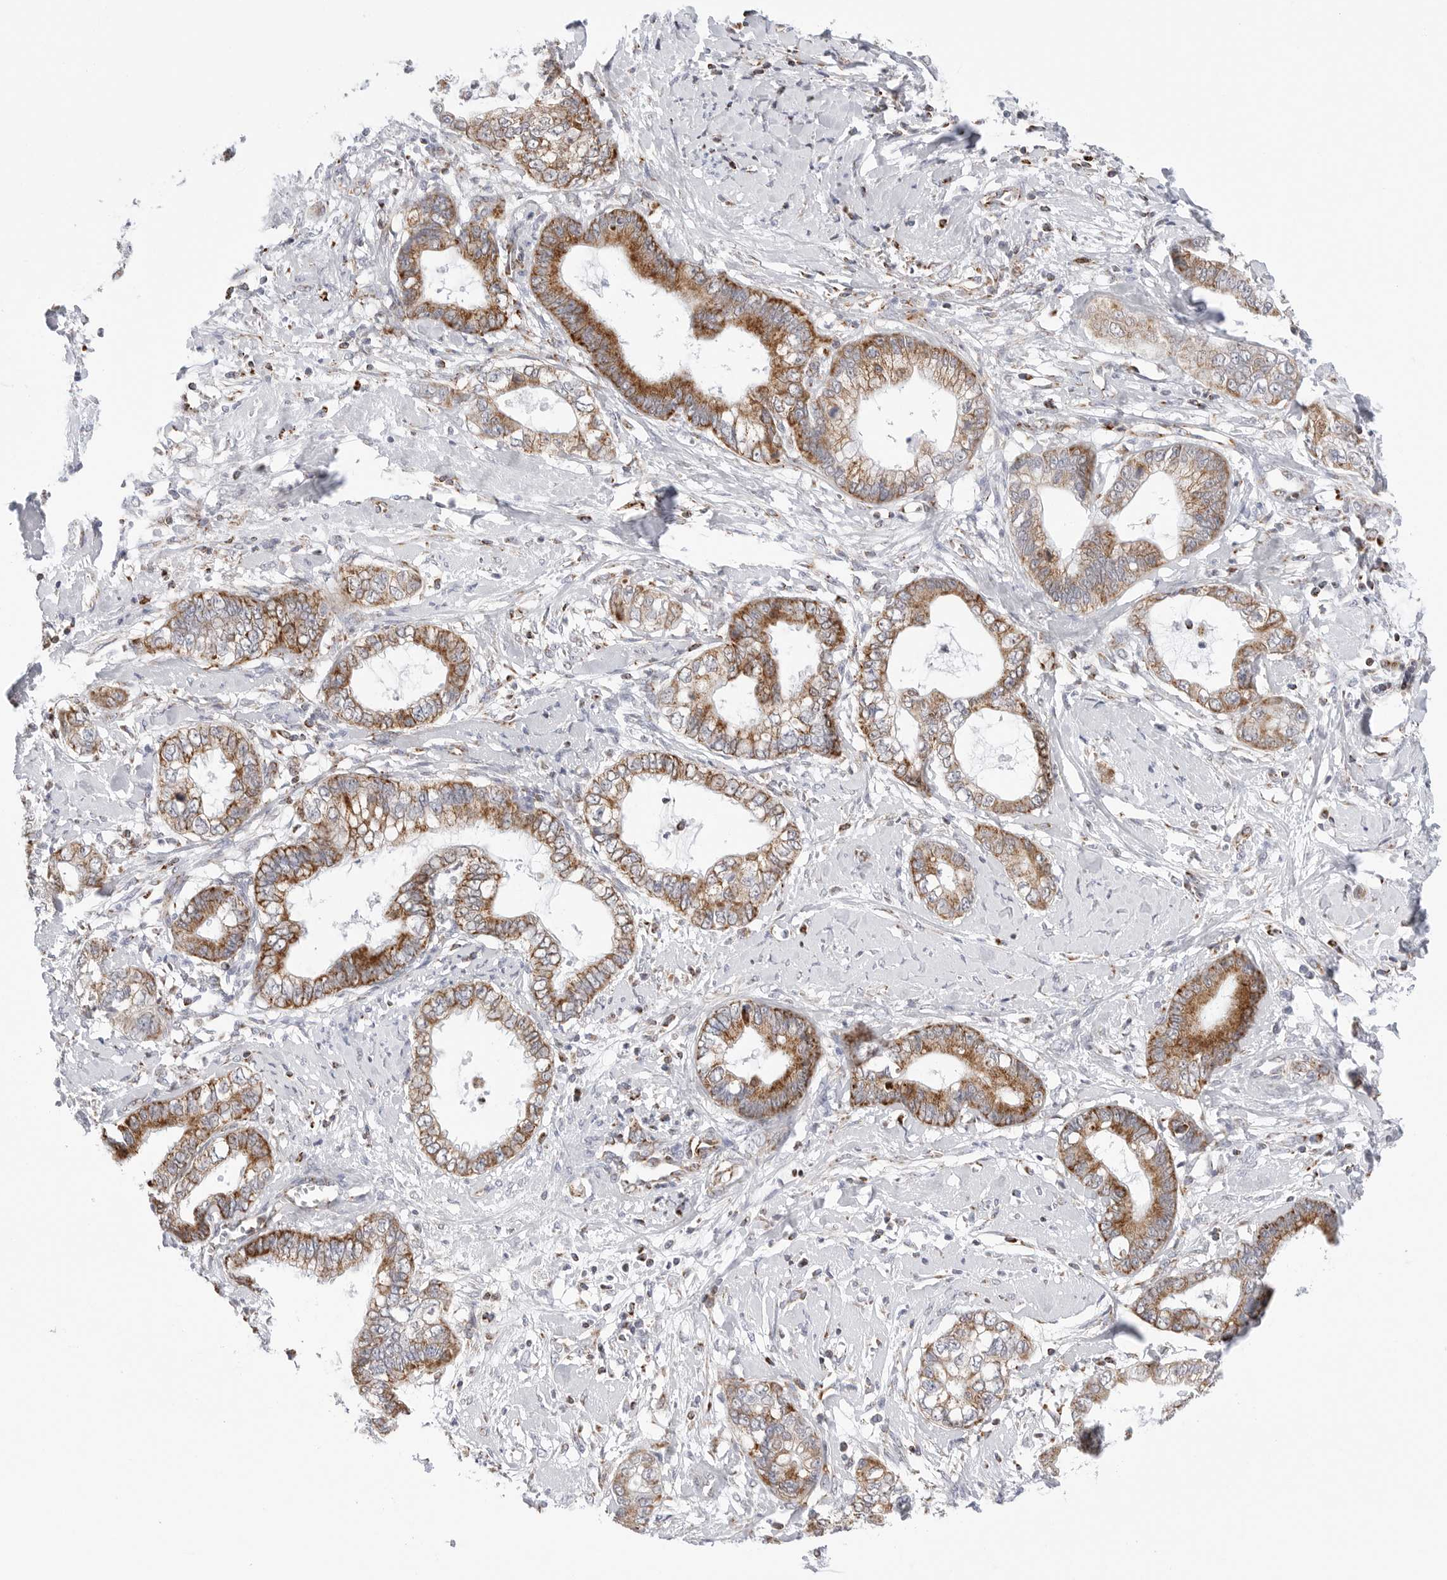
{"staining": {"intensity": "moderate", "quantity": ">75%", "location": "cytoplasmic/membranous"}, "tissue": "cervical cancer", "cell_type": "Tumor cells", "image_type": "cancer", "snomed": [{"axis": "morphology", "description": "Adenocarcinoma, NOS"}, {"axis": "topography", "description": "Cervix"}], "caption": "Moderate cytoplasmic/membranous expression is seen in about >75% of tumor cells in cervical cancer.", "gene": "ATP5IF1", "patient": {"sex": "female", "age": 44}}